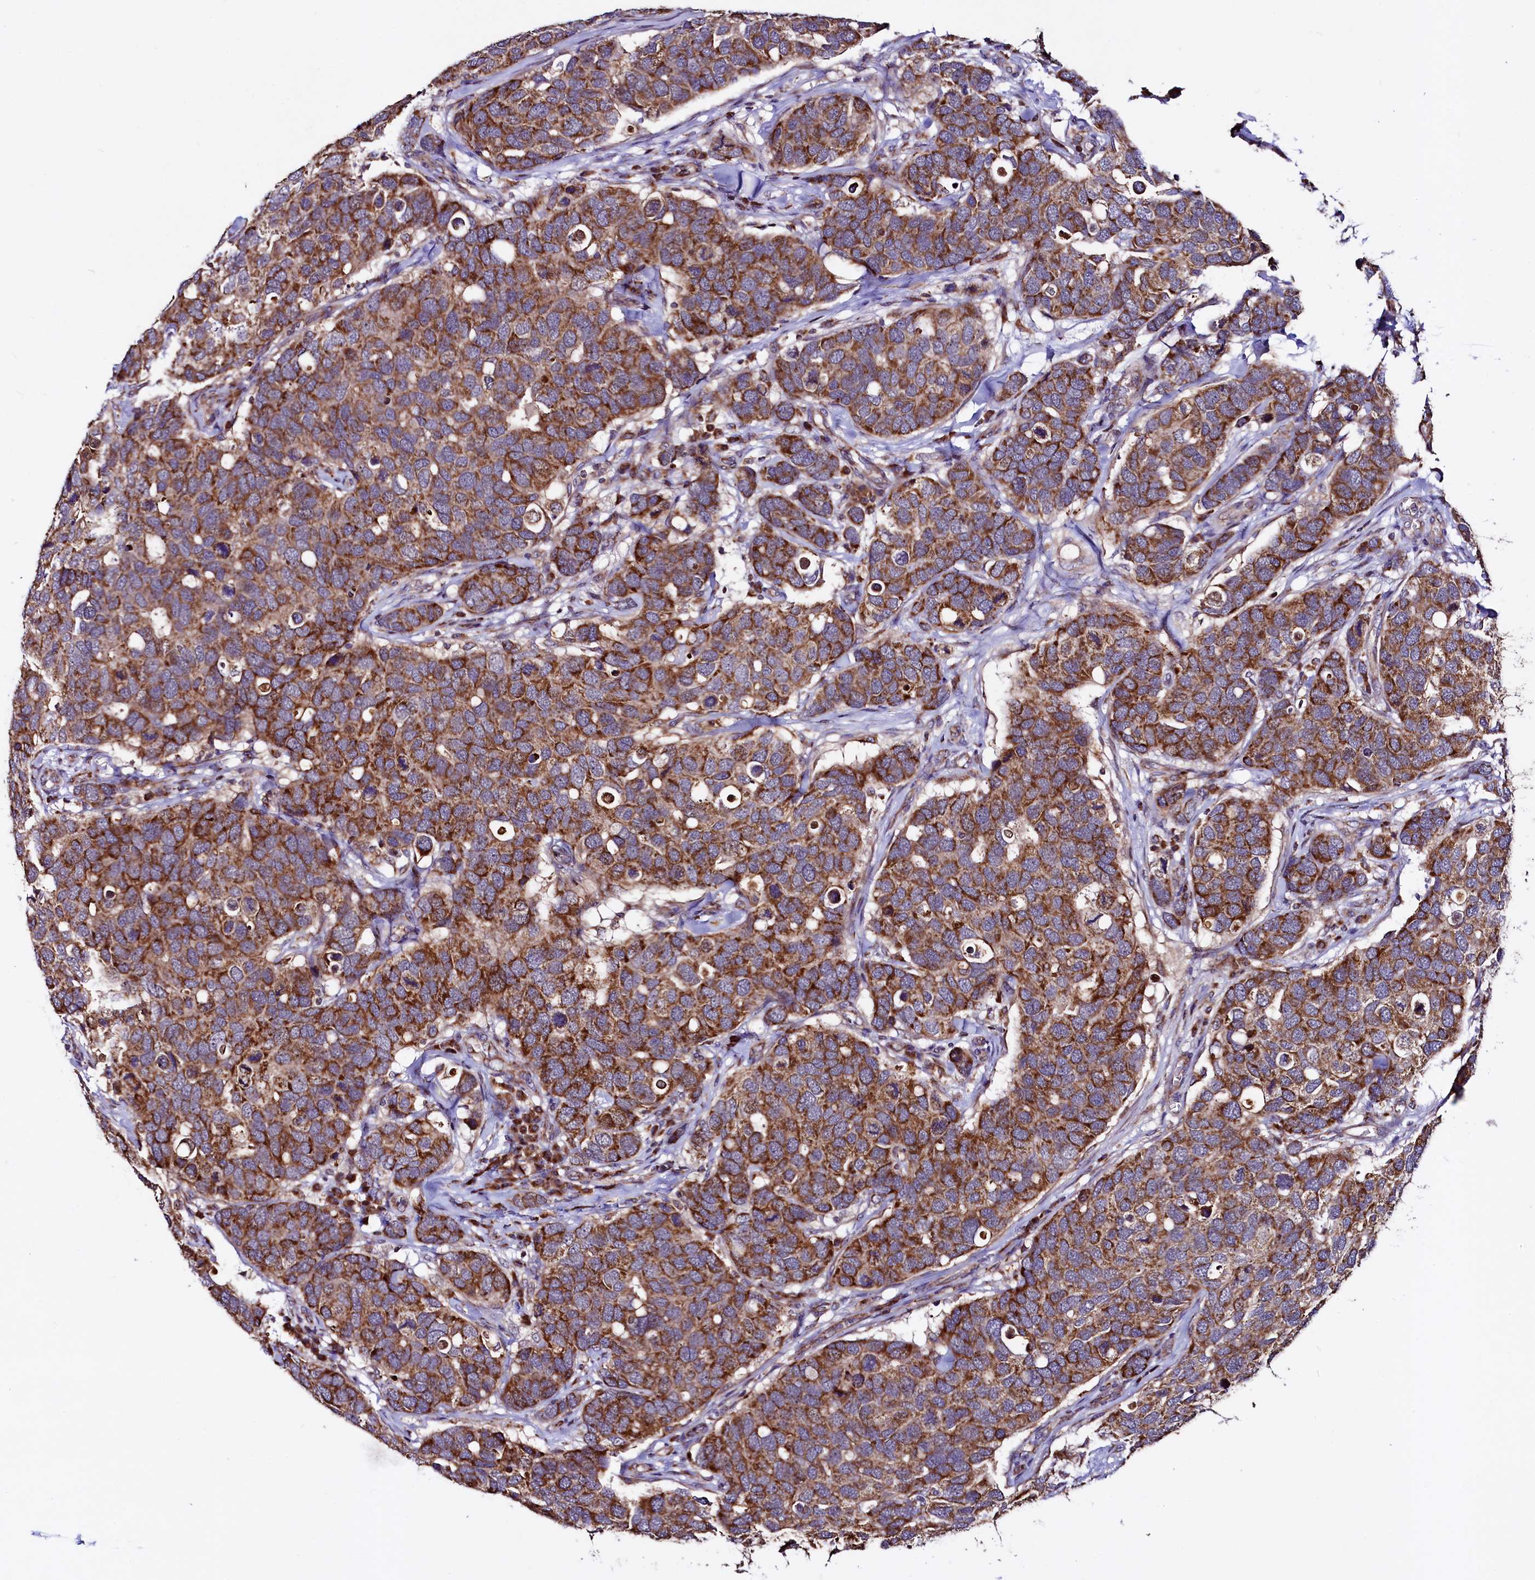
{"staining": {"intensity": "strong", "quantity": ">75%", "location": "cytoplasmic/membranous"}, "tissue": "breast cancer", "cell_type": "Tumor cells", "image_type": "cancer", "snomed": [{"axis": "morphology", "description": "Duct carcinoma"}, {"axis": "topography", "description": "Breast"}], "caption": "This micrograph displays immunohistochemistry staining of human breast cancer, with high strong cytoplasmic/membranous positivity in about >75% of tumor cells.", "gene": "STARD5", "patient": {"sex": "female", "age": 83}}